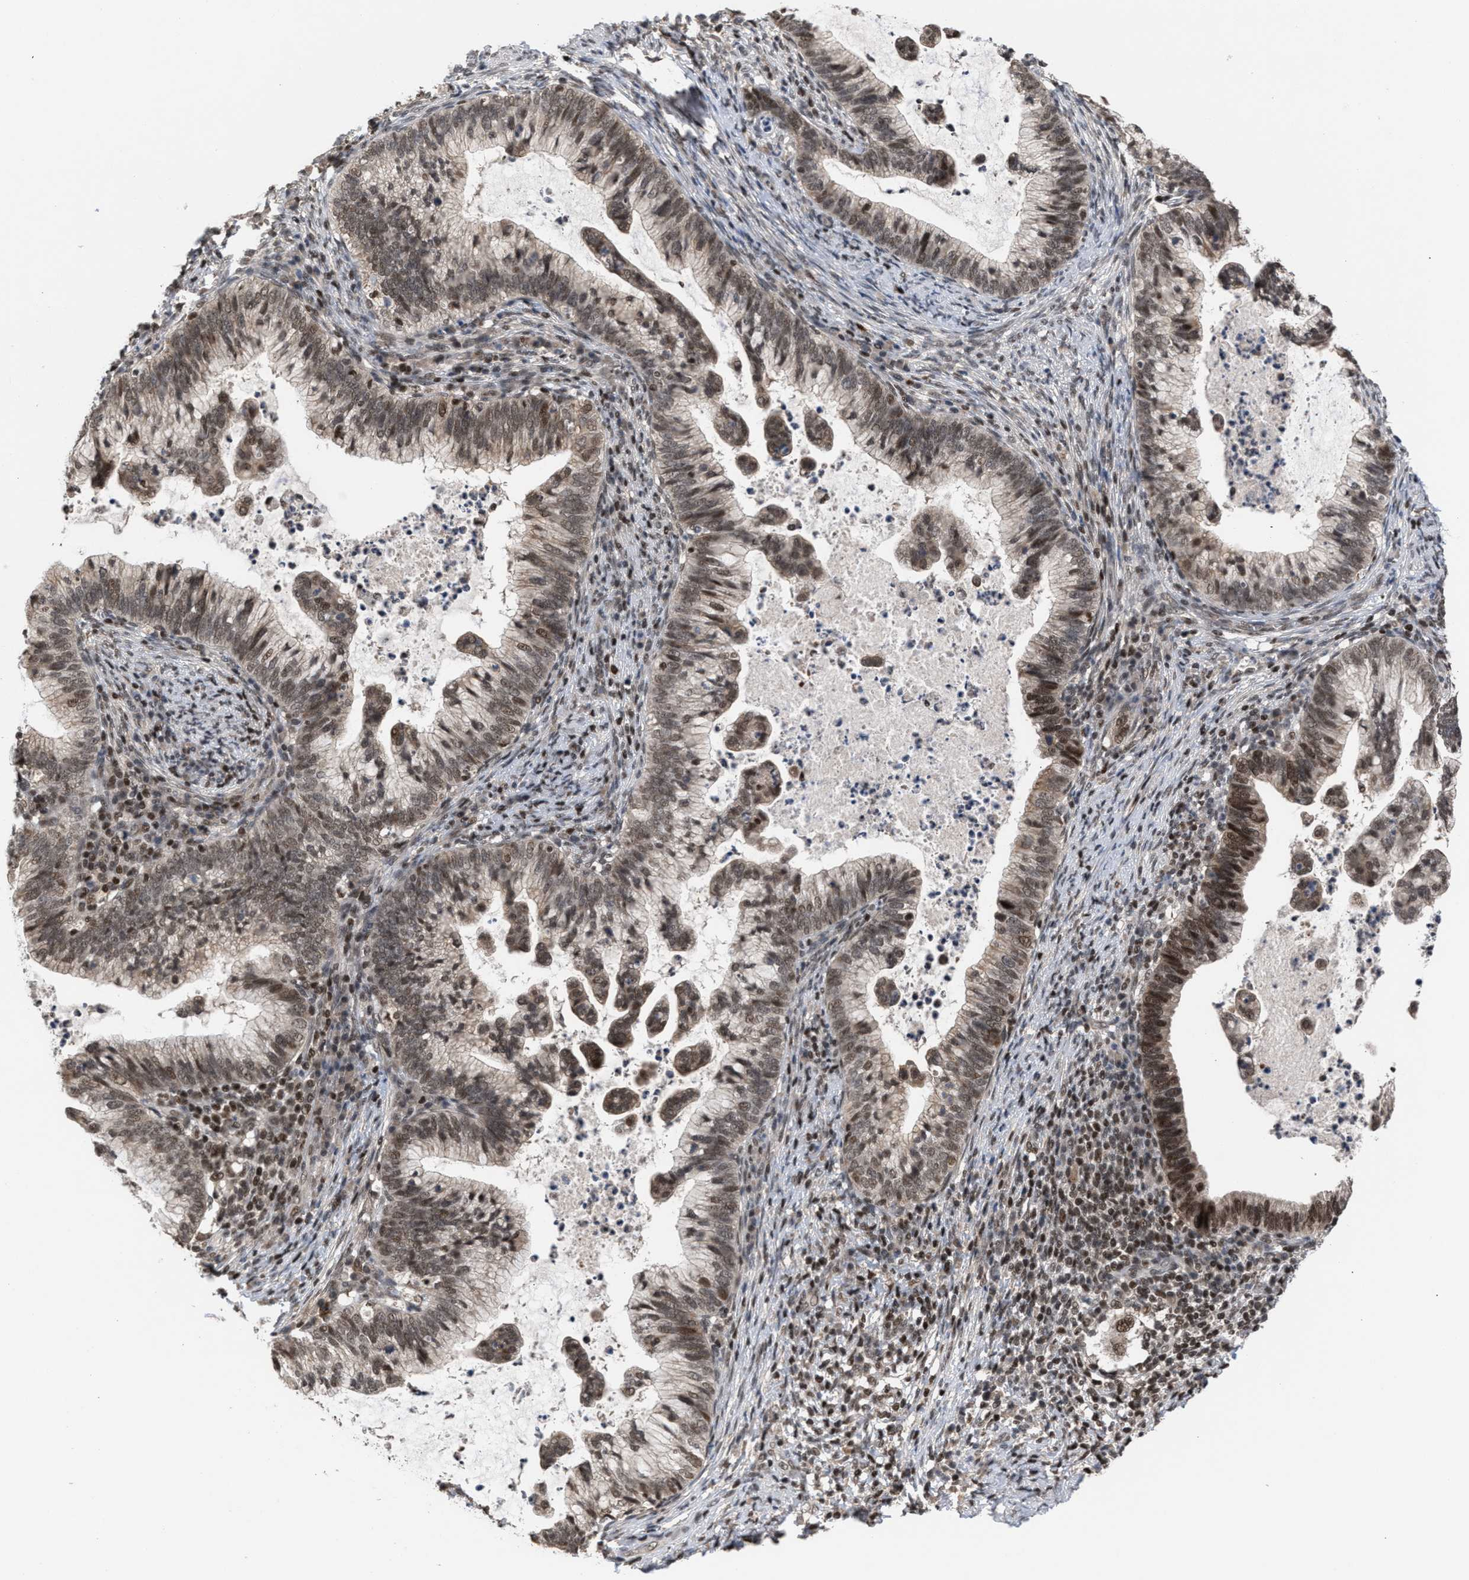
{"staining": {"intensity": "moderate", "quantity": ">75%", "location": "cytoplasmic/membranous,nuclear"}, "tissue": "cervical cancer", "cell_type": "Tumor cells", "image_type": "cancer", "snomed": [{"axis": "morphology", "description": "Adenocarcinoma, NOS"}, {"axis": "topography", "description": "Cervix"}], "caption": "Moderate cytoplasmic/membranous and nuclear positivity is present in approximately >75% of tumor cells in adenocarcinoma (cervical).", "gene": "C9orf78", "patient": {"sex": "female", "age": 36}}